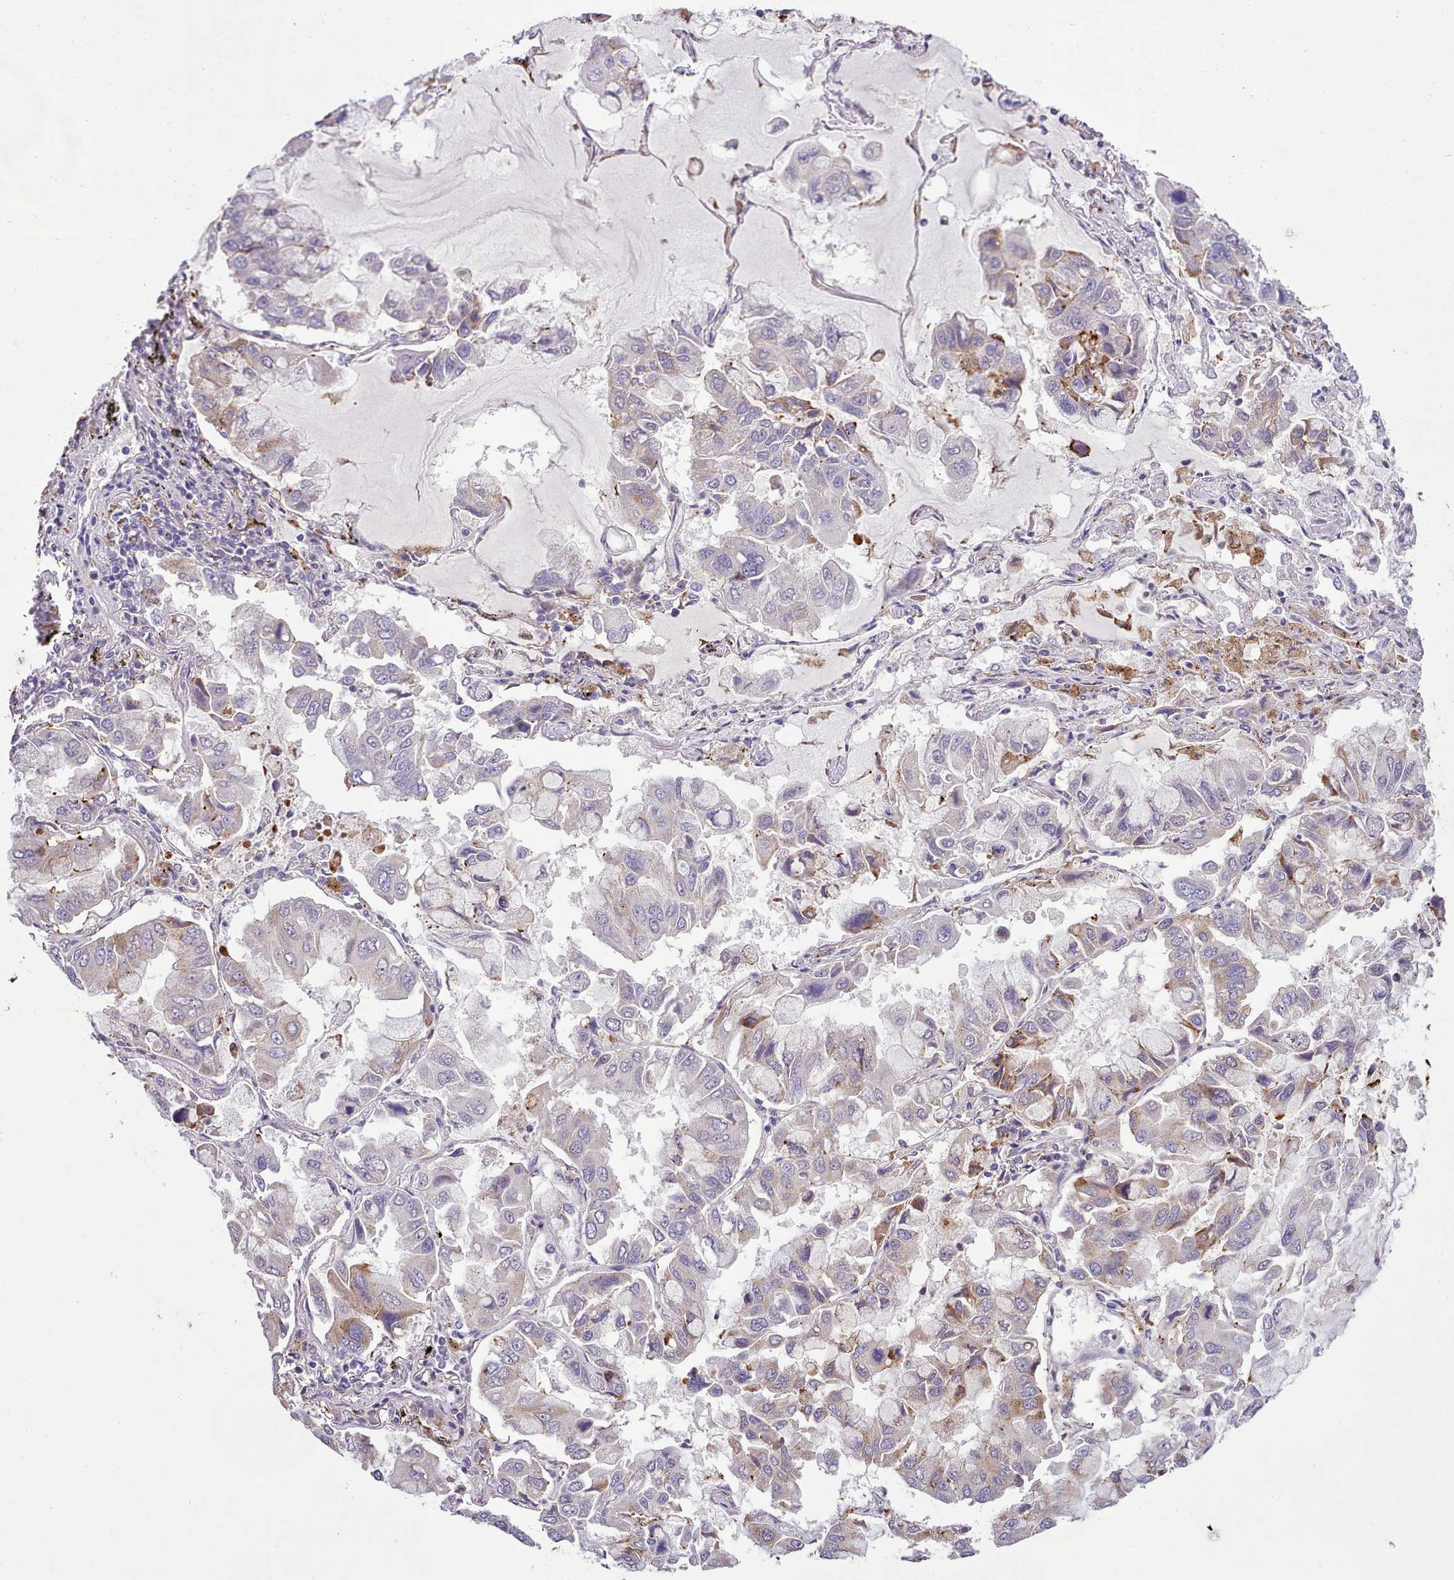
{"staining": {"intensity": "moderate", "quantity": "<25%", "location": "cytoplasmic/membranous"}, "tissue": "lung cancer", "cell_type": "Tumor cells", "image_type": "cancer", "snomed": [{"axis": "morphology", "description": "Adenocarcinoma, NOS"}, {"axis": "topography", "description": "Lung"}], "caption": "Immunohistochemical staining of human adenocarcinoma (lung) displays low levels of moderate cytoplasmic/membranous protein positivity in about <25% of tumor cells.", "gene": "FAM83E", "patient": {"sex": "male", "age": 64}}